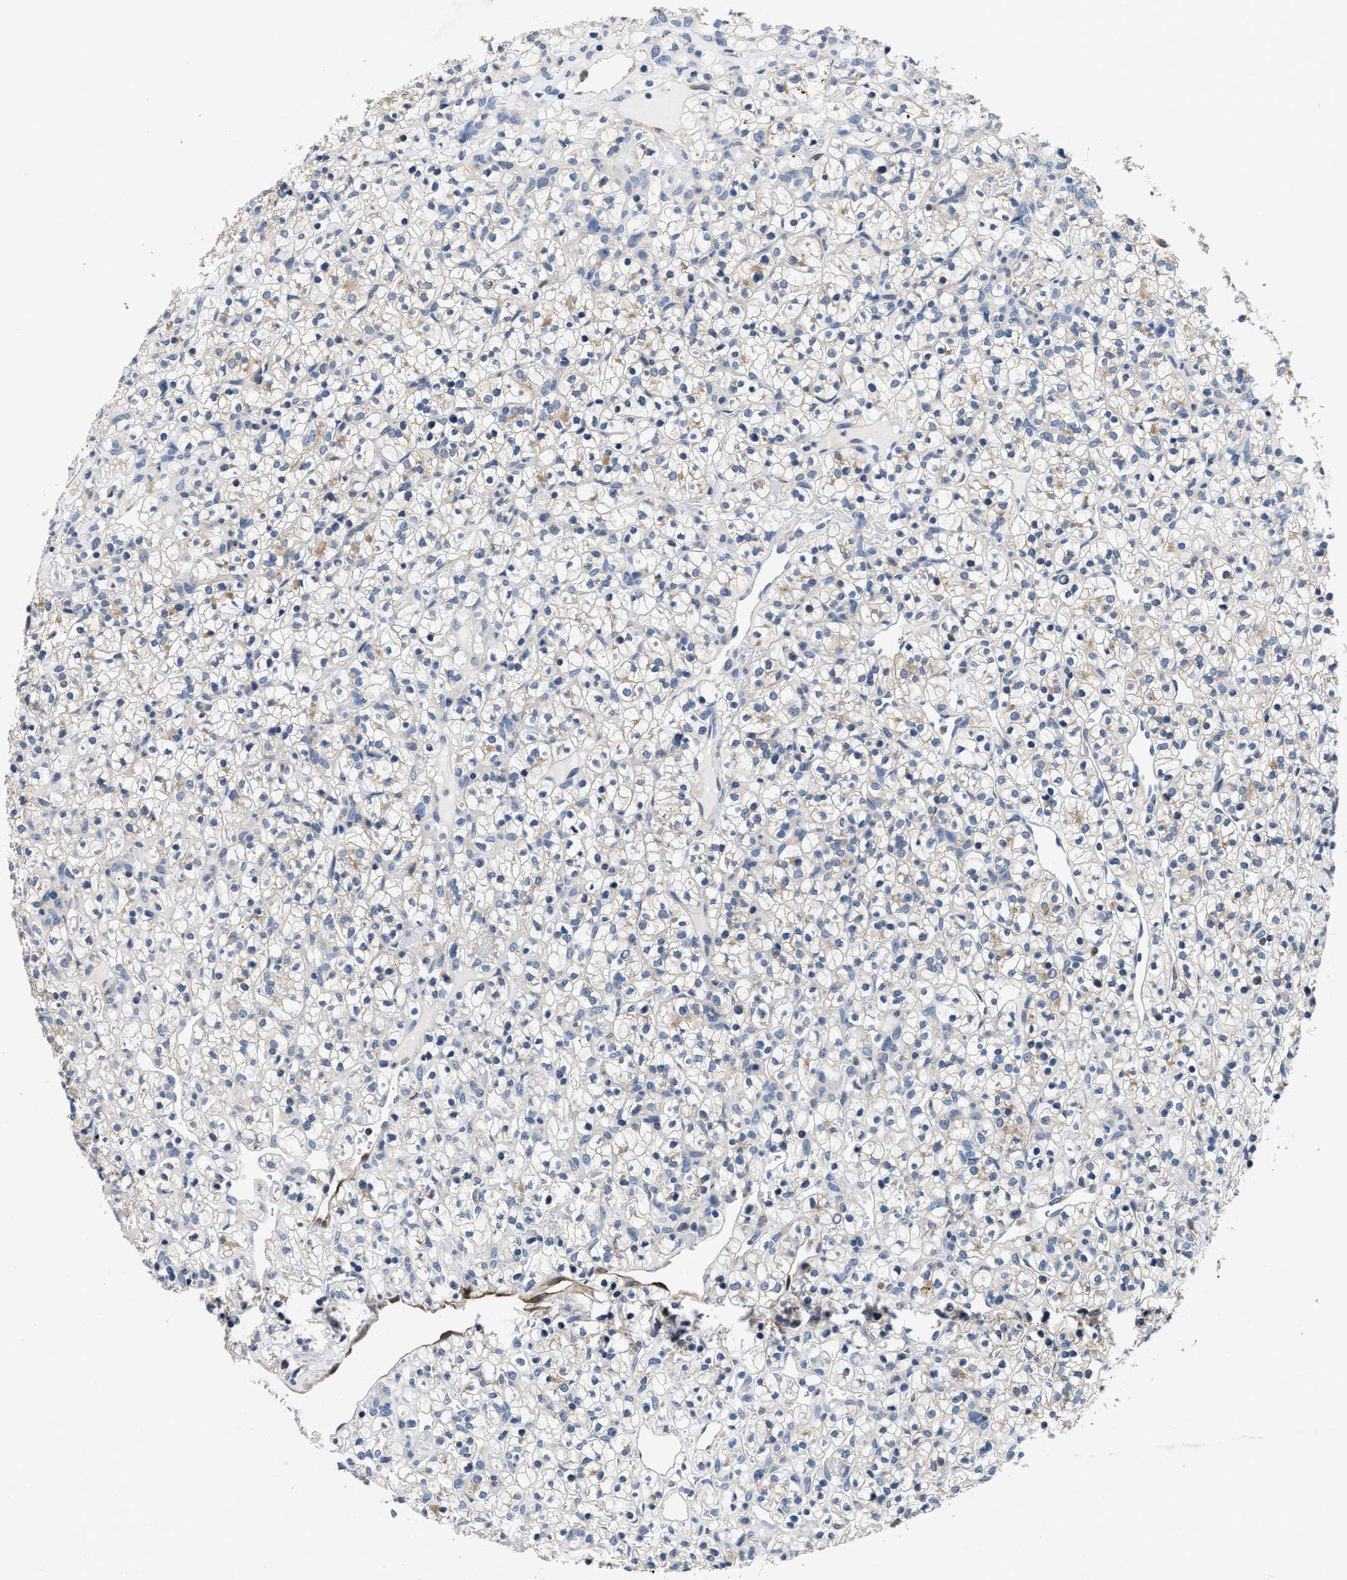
{"staining": {"intensity": "weak", "quantity": "<25%", "location": "cytoplasmic/membranous"}, "tissue": "renal cancer", "cell_type": "Tumor cells", "image_type": "cancer", "snomed": [{"axis": "morphology", "description": "Adenocarcinoma, NOS"}, {"axis": "topography", "description": "Kidney"}], "caption": "A photomicrograph of renal adenocarcinoma stained for a protein displays no brown staining in tumor cells. Nuclei are stained in blue.", "gene": "ANKIB1", "patient": {"sex": "female", "age": 57}}